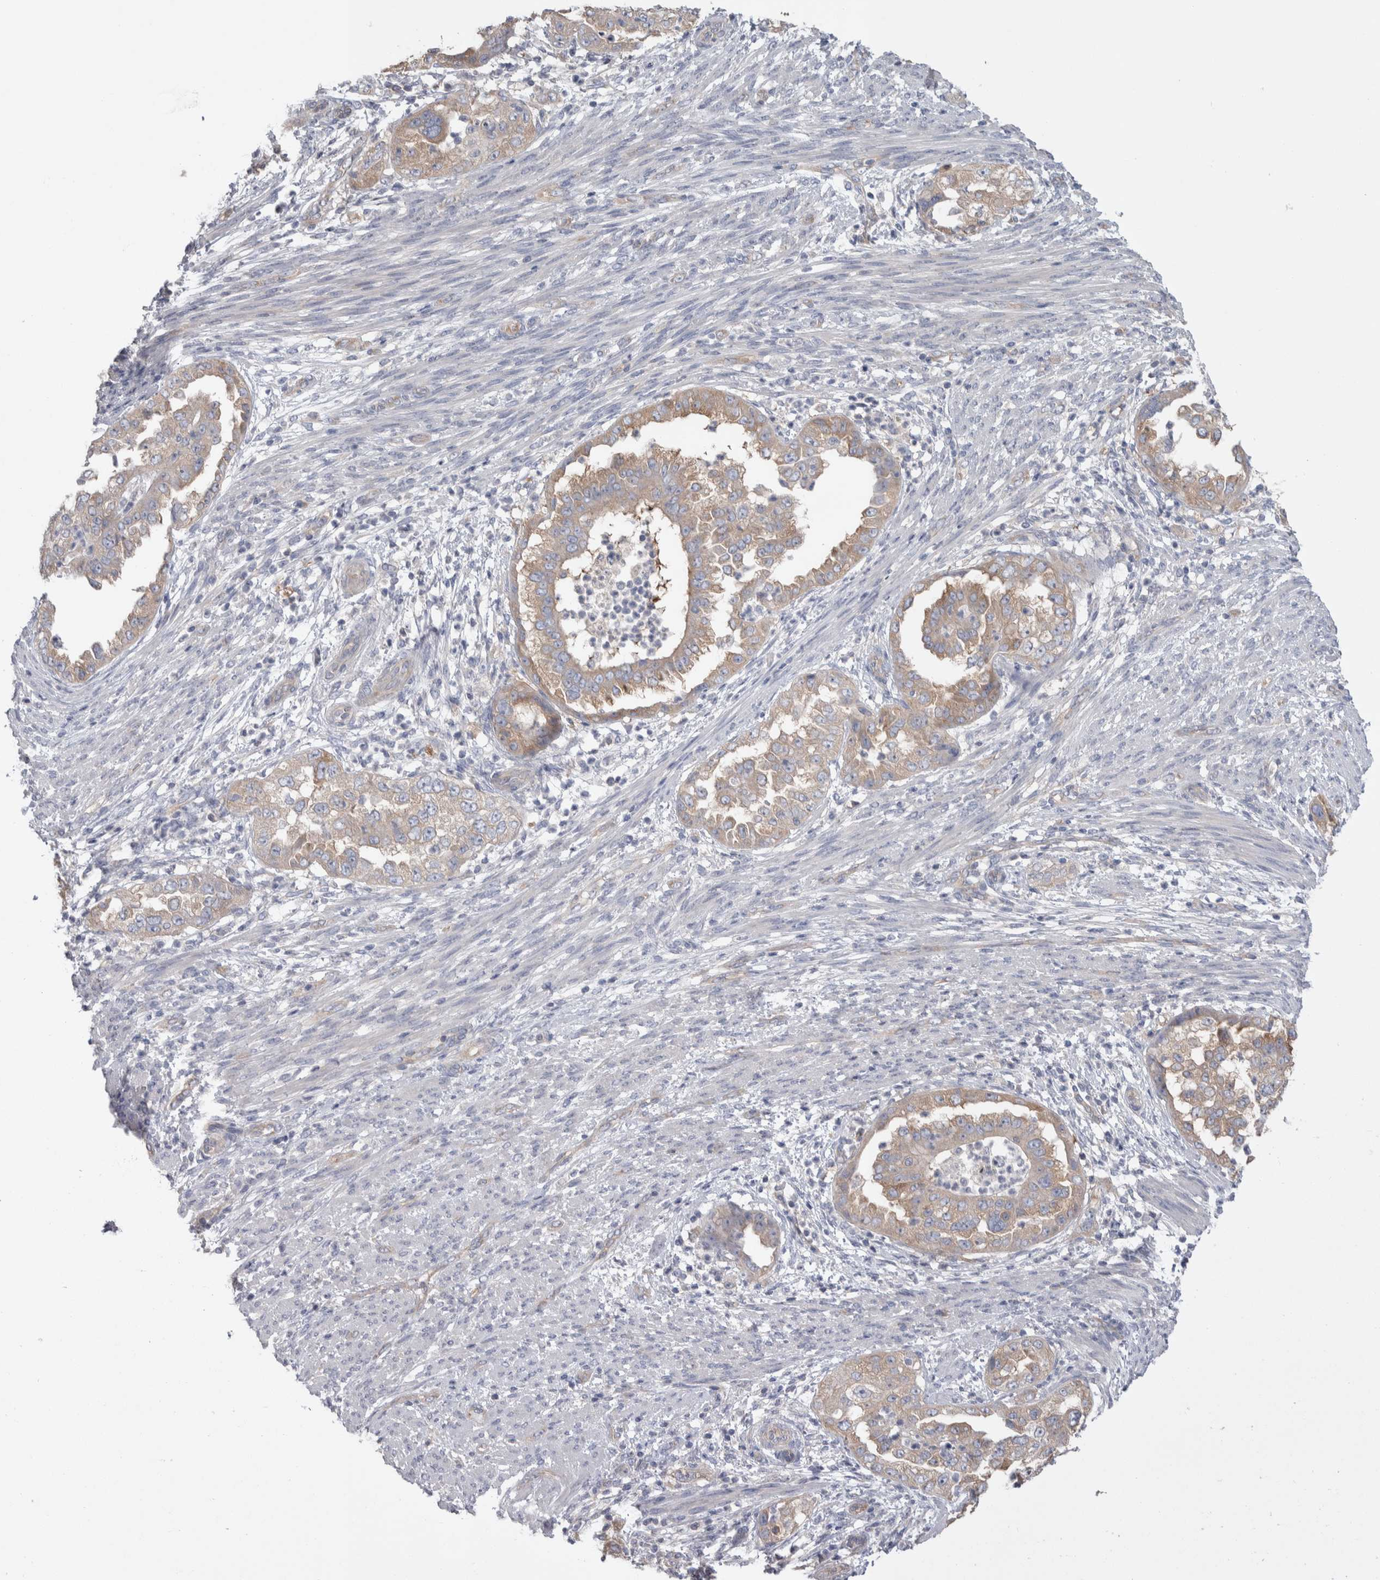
{"staining": {"intensity": "weak", "quantity": ">75%", "location": "cytoplasmic/membranous"}, "tissue": "endometrial cancer", "cell_type": "Tumor cells", "image_type": "cancer", "snomed": [{"axis": "morphology", "description": "Adenocarcinoma, NOS"}, {"axis": "topography", "description": "Endometrium"}], "caption": "Endometrial adenocarcinoma was stained to show a protein in brown. There is low levels of weak cytoplasmic/membranous positivity in approximately >75% of tumor cells. (Brightfield microscopy of DAB IHC at high magnification).", "gene": "GPHN", "patient": {"sex": "female", "age": 85}}